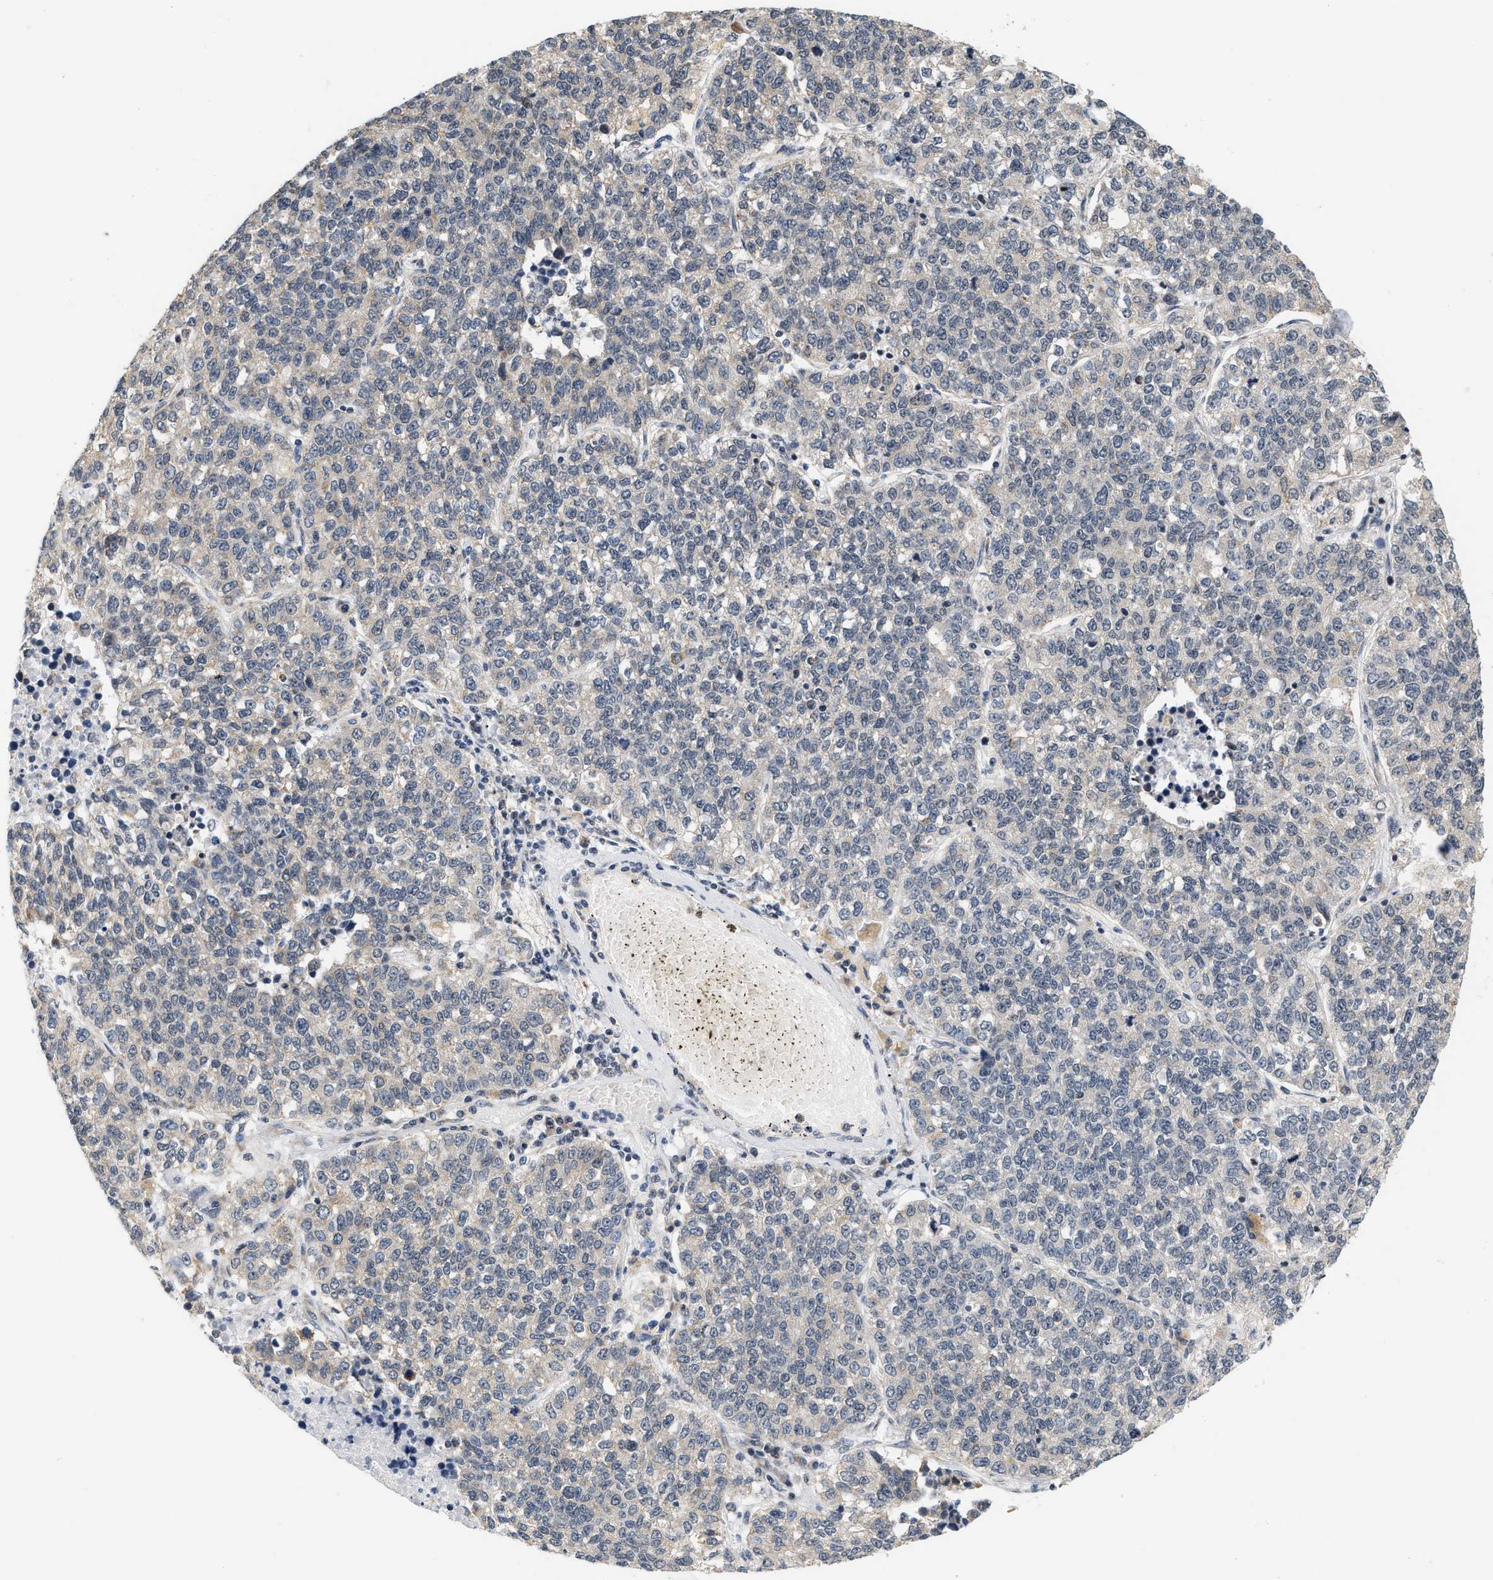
{"staining": {"intensity": "weak", "quantity": "<25%", "location": "cytoplasmic/membranous"}, "tissue": "lung cancer", "cell_type": "Tumor cells", "image_type": "cancer", "snomed": [{"axis": "morphology", "description": "Adenocarcinoma, NOS"}, {"axis": "topography", "description": "Lung"}], "caption": "The photomicrograph displays no staining of tumor cells in adenocarcinoma (lung). (DAB (3,3'-diaminobenzidine) IHC, high magnification).", "gene": "GIGYF1", "patient": {"sex": "male", "age": 49}}